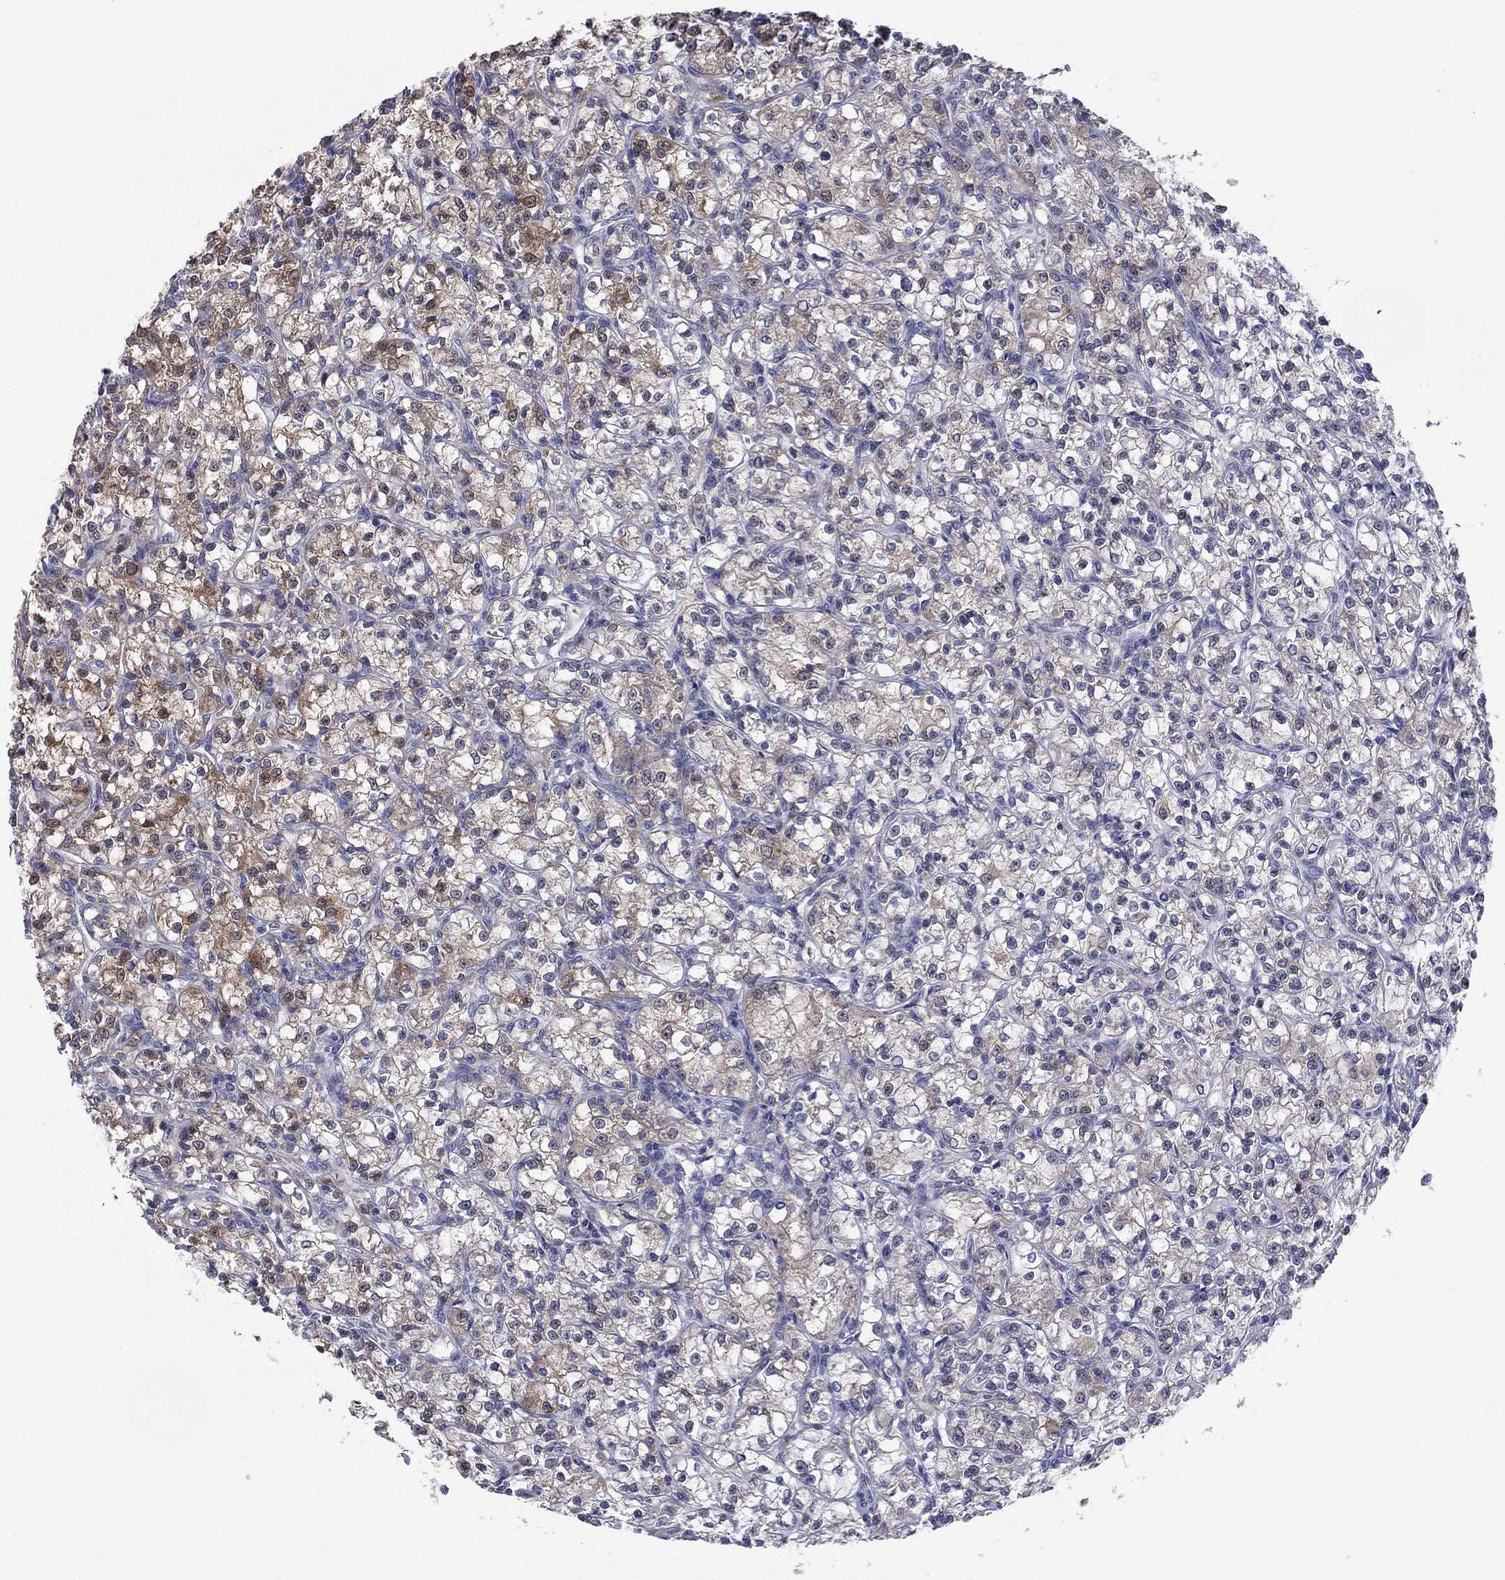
{"staining": {"intensity": "moderate", "quantity": "<25%", "location": "cytoplasmic/membranous"}, "tissue": "renal cancer", "cell_type": "Tumor cells", "image_type": "cancer", "snomed": [{"axis": "morphology", "description": "Adenocarcinoma, NOS"}, {"axis": "topography", "description": "Kidney"}], "caption": "A brown stain shows moderate cytoplasmic/membranous expression of a protein in renal adenocarcinoma tumor cells.", "gene": "GRHPR", "patient": {"sex": "female", "age": 59}}